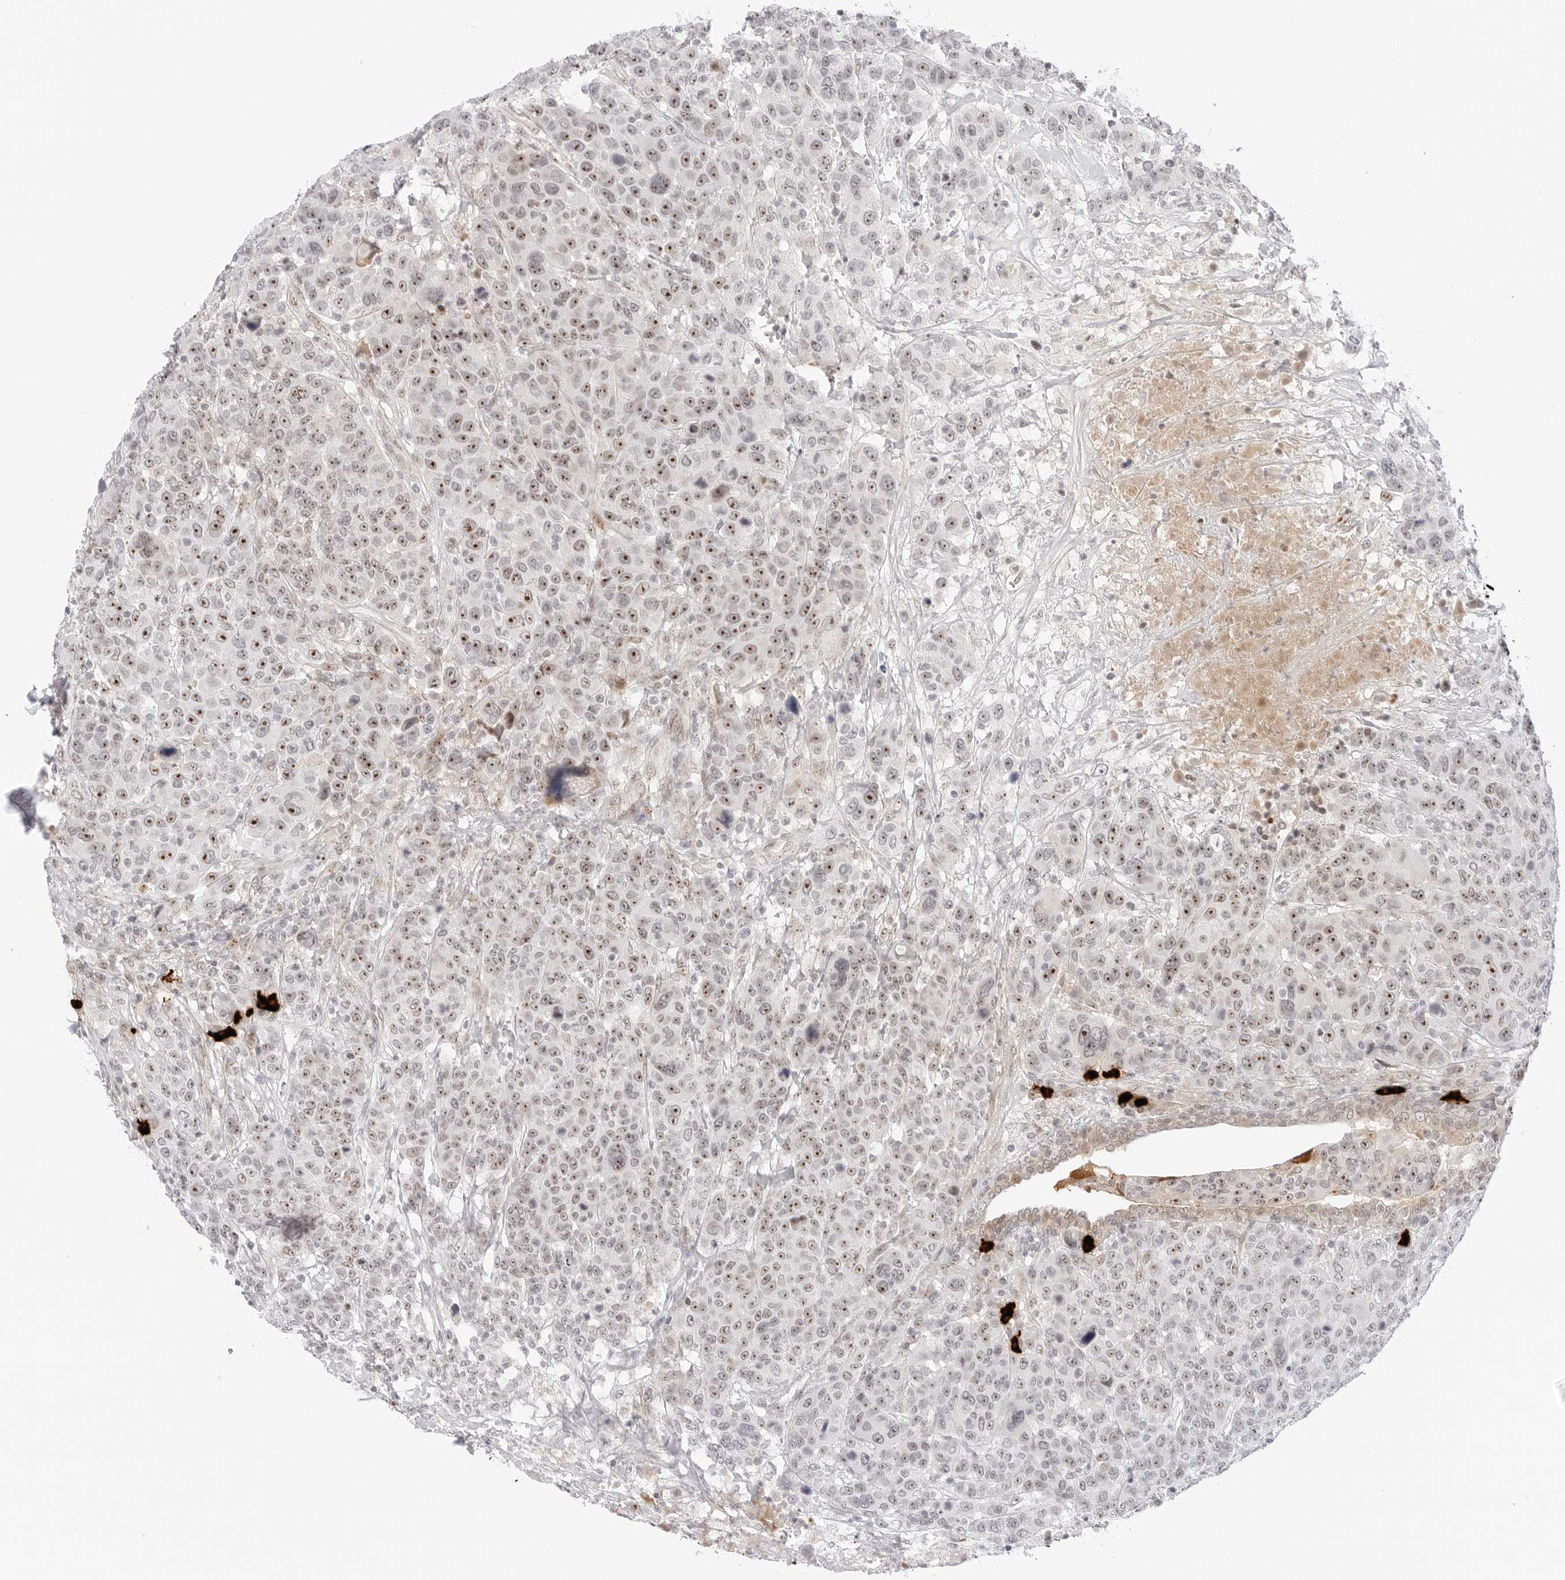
{"staining": {"intensity": "moderate", "quantity": ">75%", "location": "nuclear"}, "tissue": "breast cancer", "cell_type": "Tumor cells", "image_type": "cancer", "snomed": [{"axis": "morphology", "description": "Duct carcinoma"}, {"axis": "topography", "description": "Breast"}], "caption": "About >75% of tumor cells in breast cancer (invasive ductal carcinoma) reveal moderate nuclear protein staining as visualized by brown immunohistochemical staining.", "gene": "HIPK3", "patient": {"sex": "female", "age": 37}}